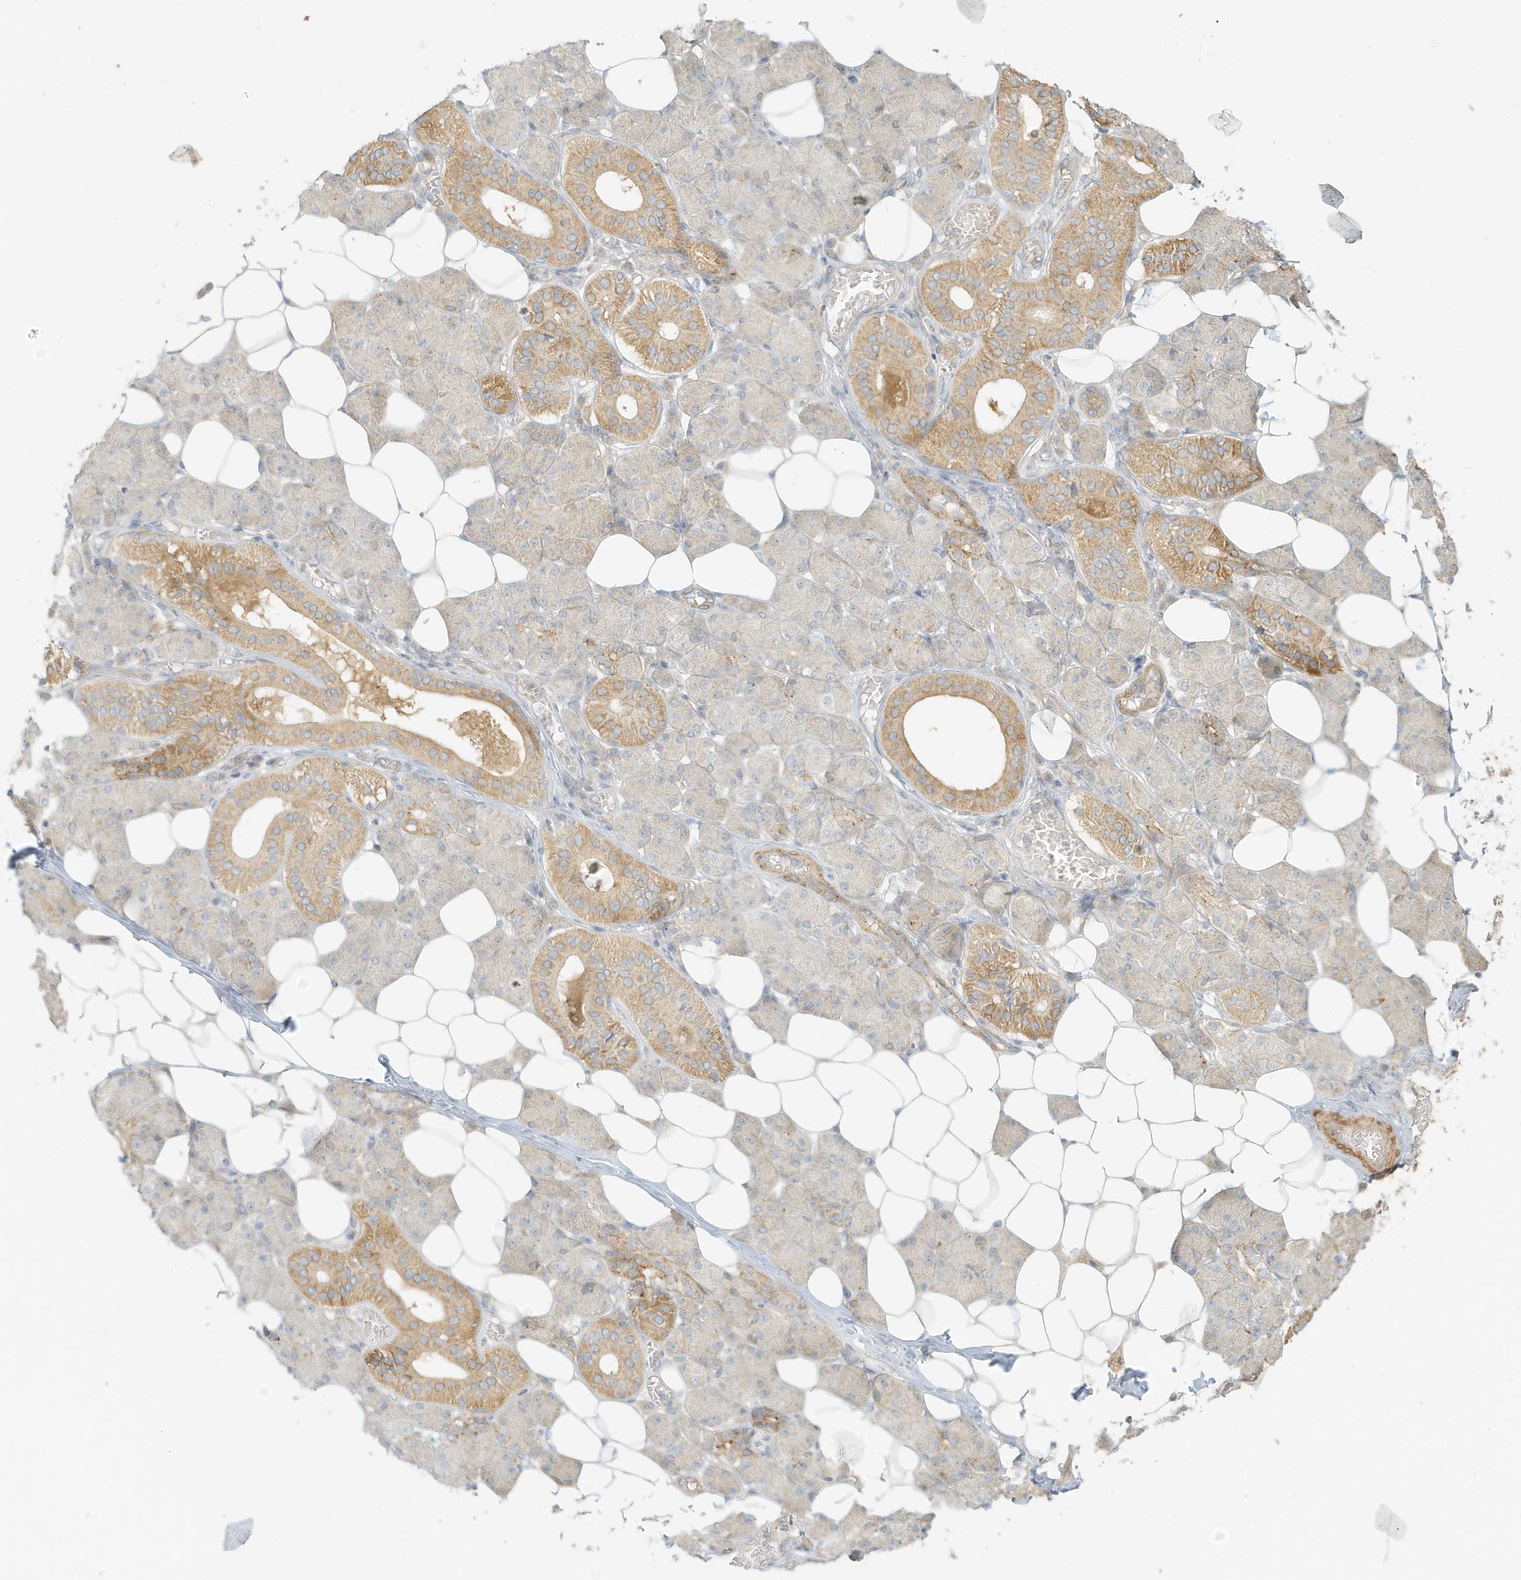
{"staining": {"intensity": "moderate", "quantity": "<25%", "location": "cytoplasmic/membranous"}, "tissue": "salivary gland", "cell_type": "Glandular cells", "image_type": "normal", "snomed": [{"axis": "morphology", "description": "Normal tissue, NOS"}, {"axis": "topography", "description": "Salivary gland"}], "caption": "A brown stain shows moderate cytoplasmic/membranous expression of a protein in glandular cells of benign human salivary gland.", "gene": "MCOLN1", "patient": {"sex": "female", "age": 33}}